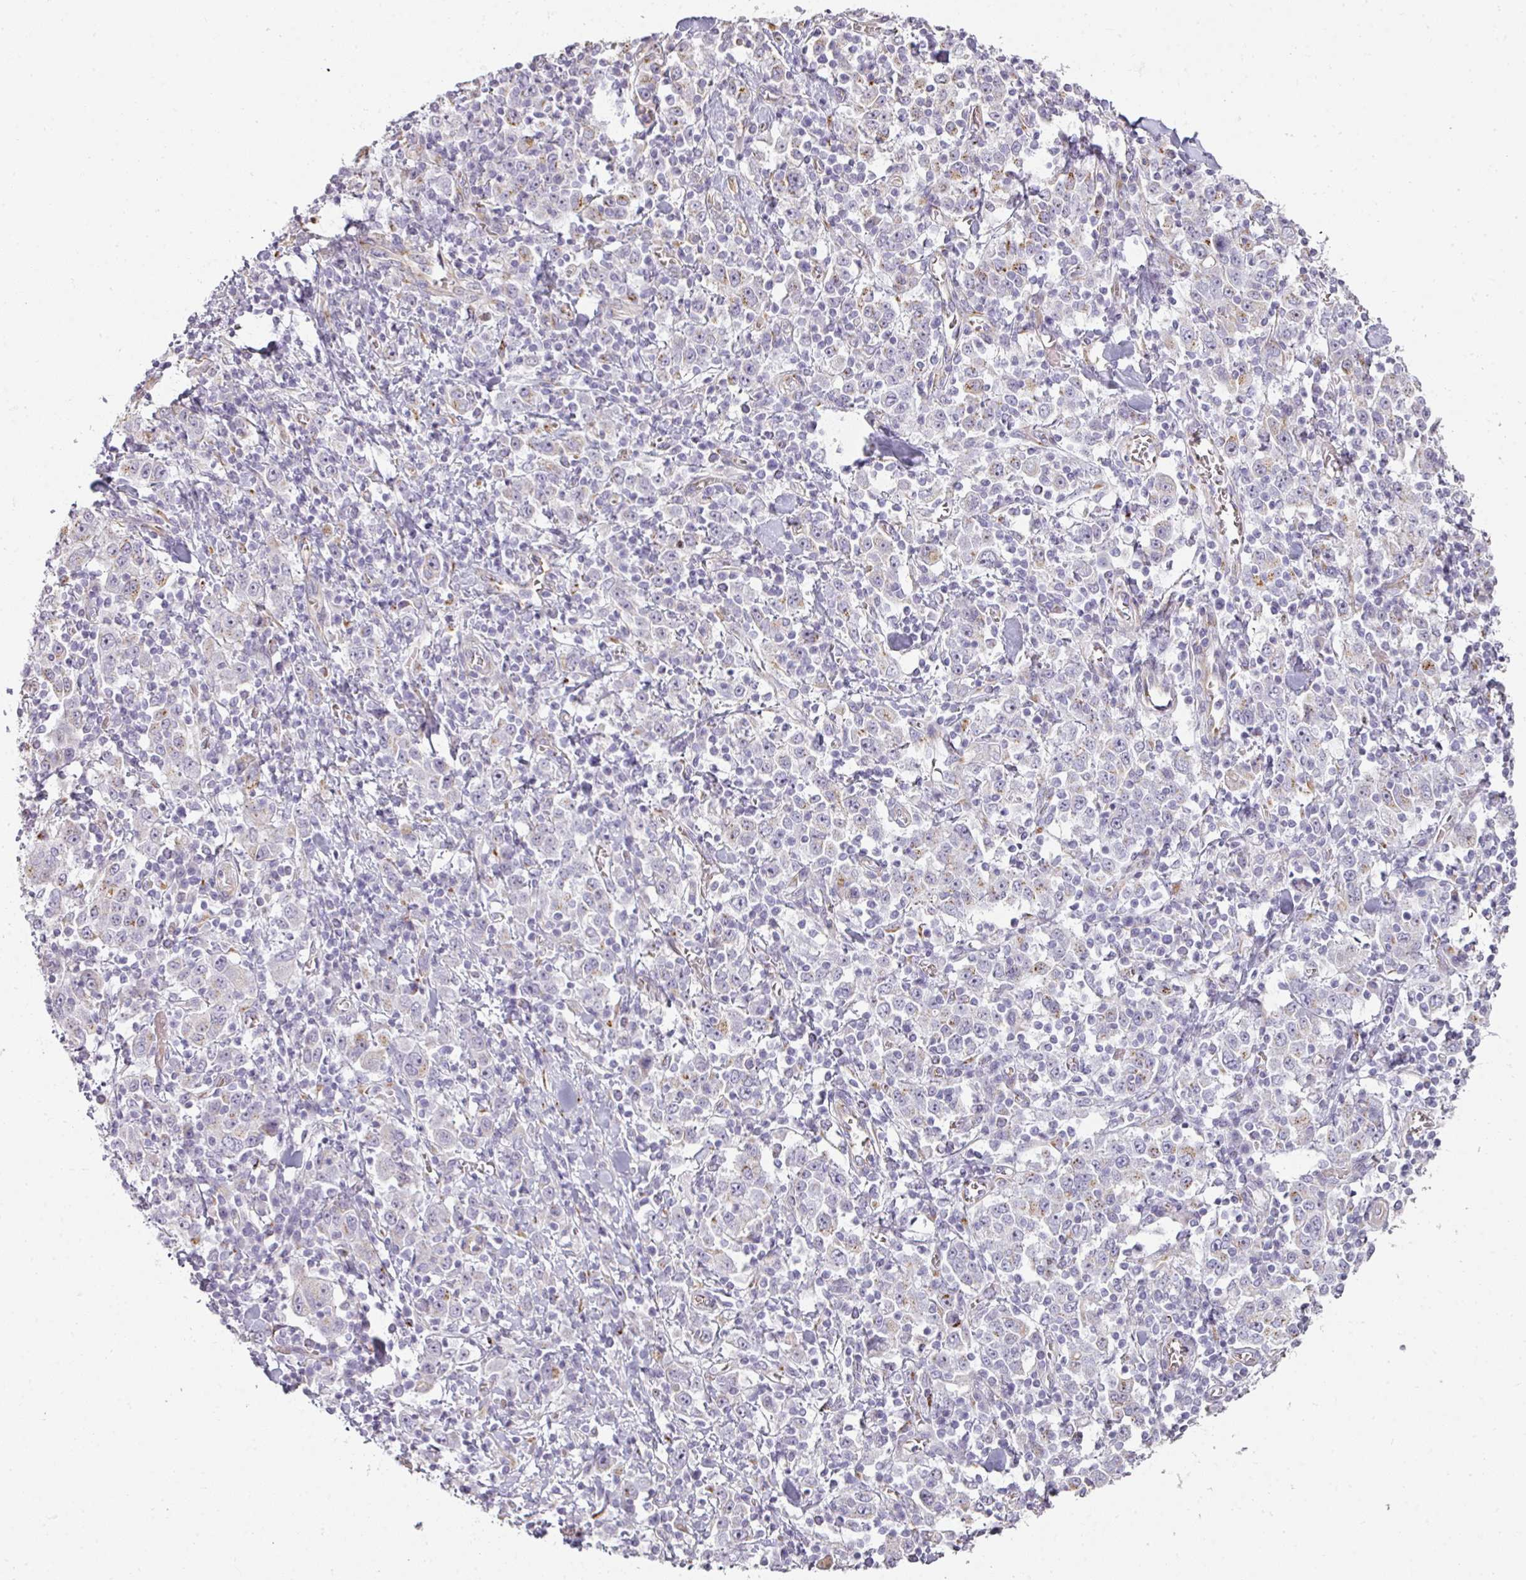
{"staining": {"intensity": "weak", "quantity": "<25%", "location": "cytoplasmic/membranous"}, "tissue": "stomach cancer", "cell_type": "Tumor cells", "image_type": "cancer", "snomed": [{"axis": "morphology", "description": "Normal tissue, NOS"}, {"axis": "morphology", "description": "Adenocarcinoma, NOS"}, {"axis": "topography", "description": "Stomach, upper"}, {"axis": "topography", "description": "Stomach"}], "caption": "DAB (3,3'-diaminobenzidine) immunohistochemical staining of human stomach cancer (adenocarcinoma) displays no significant staining in tumor cells. (DAB immunohistochemistry visualized using brightfield microscopy, high magnification).", "gene": "ATP8B2", "patient": {"sex": "male", "age": 59}}